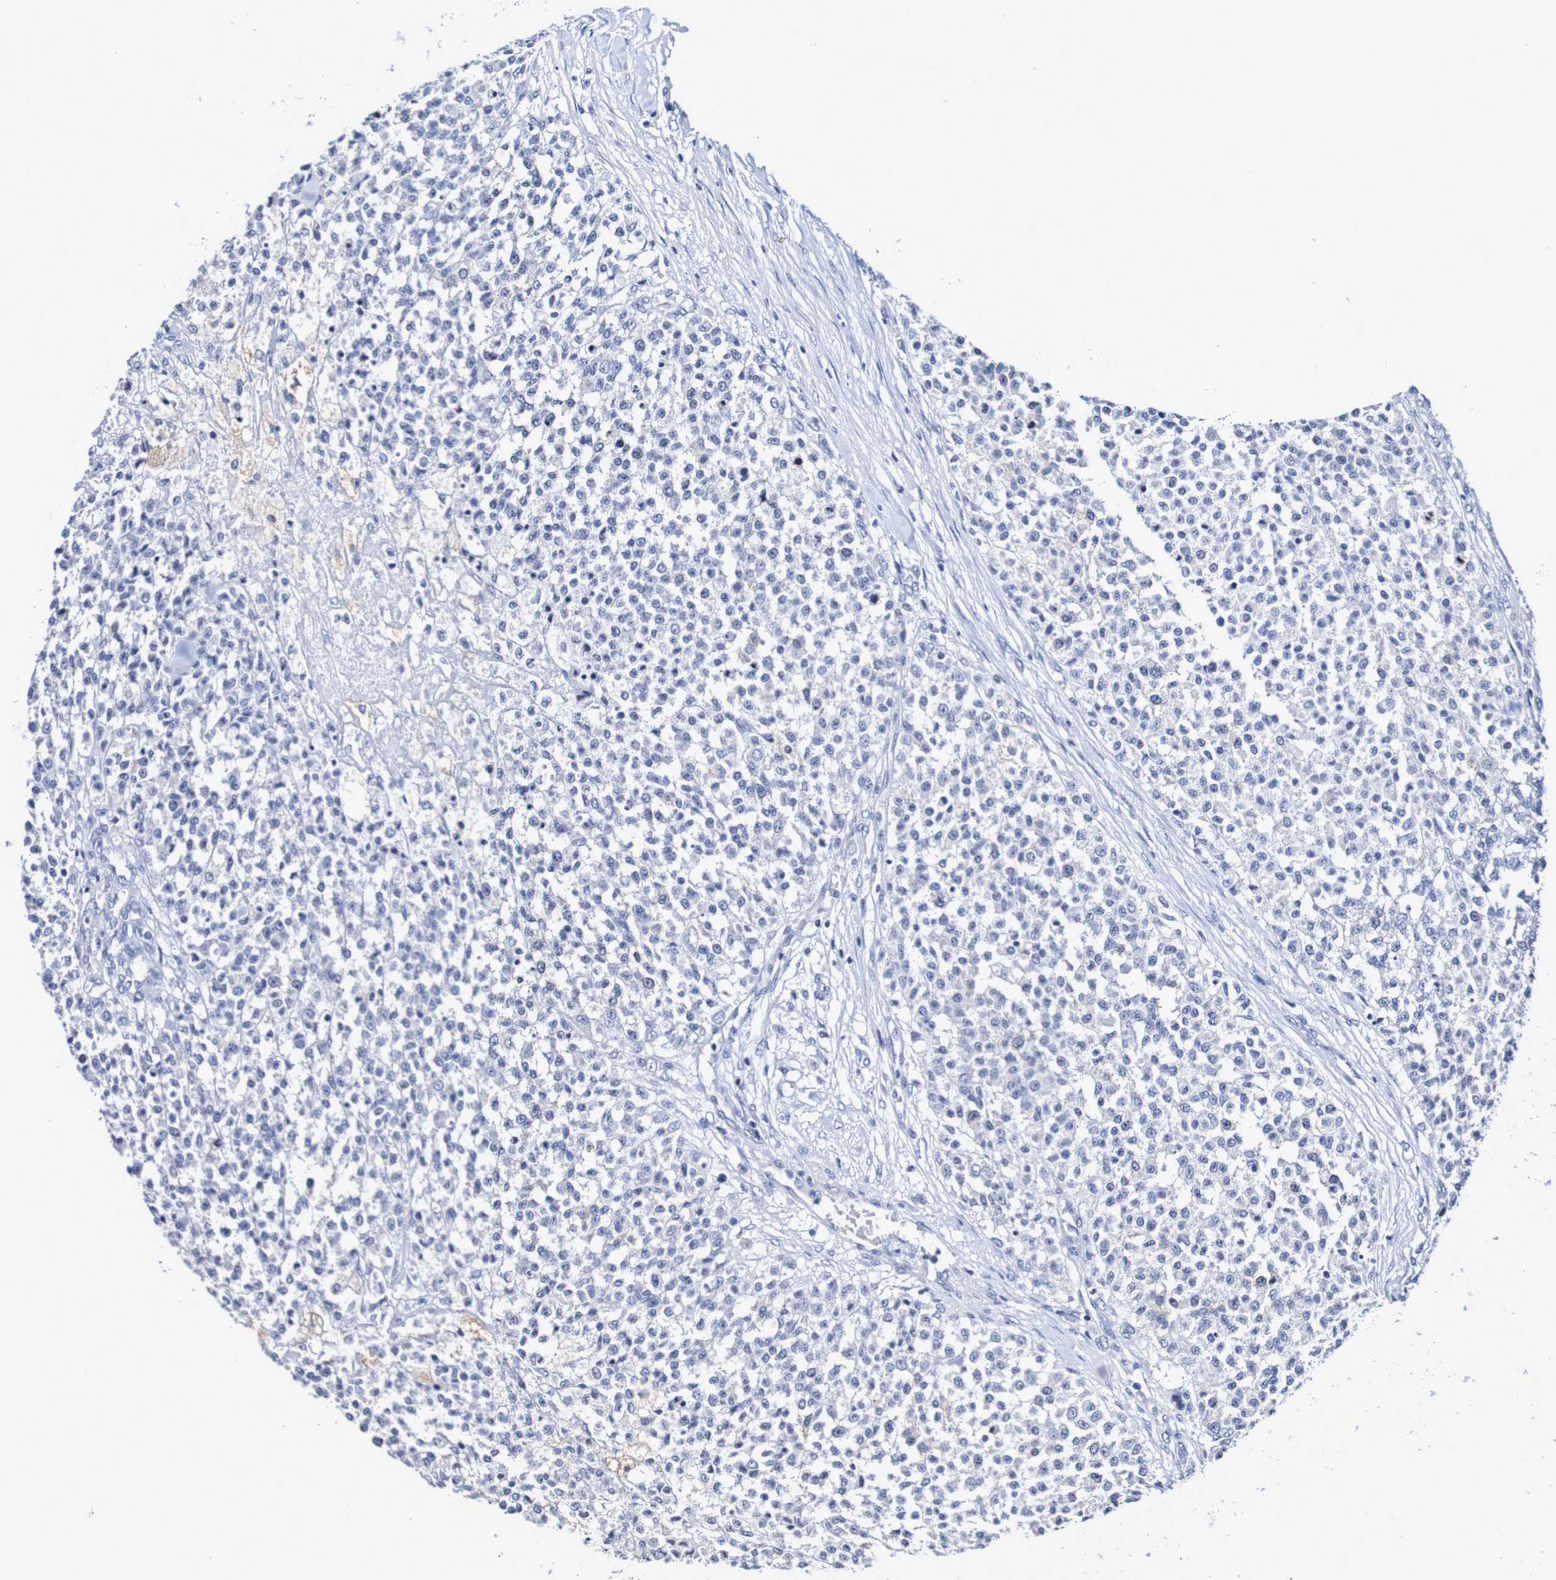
{"staining": {"intensity": "negative", "quantity": "none", "location": "none"}, "tissue": "testis cancer", "cell_type": "Tumor cells", "image_type": "cancer", "snomed": [{"axis": "morphology", "description": "Seminoma, NOS"}, {"axis": "topography", "description": "Testis"}], "caption": "The photomicrograph exhibits no staining of tumor cells in testis seminoma.", "gene": "ACVR1C", "patient": {"sex": "male", "age": 59}}